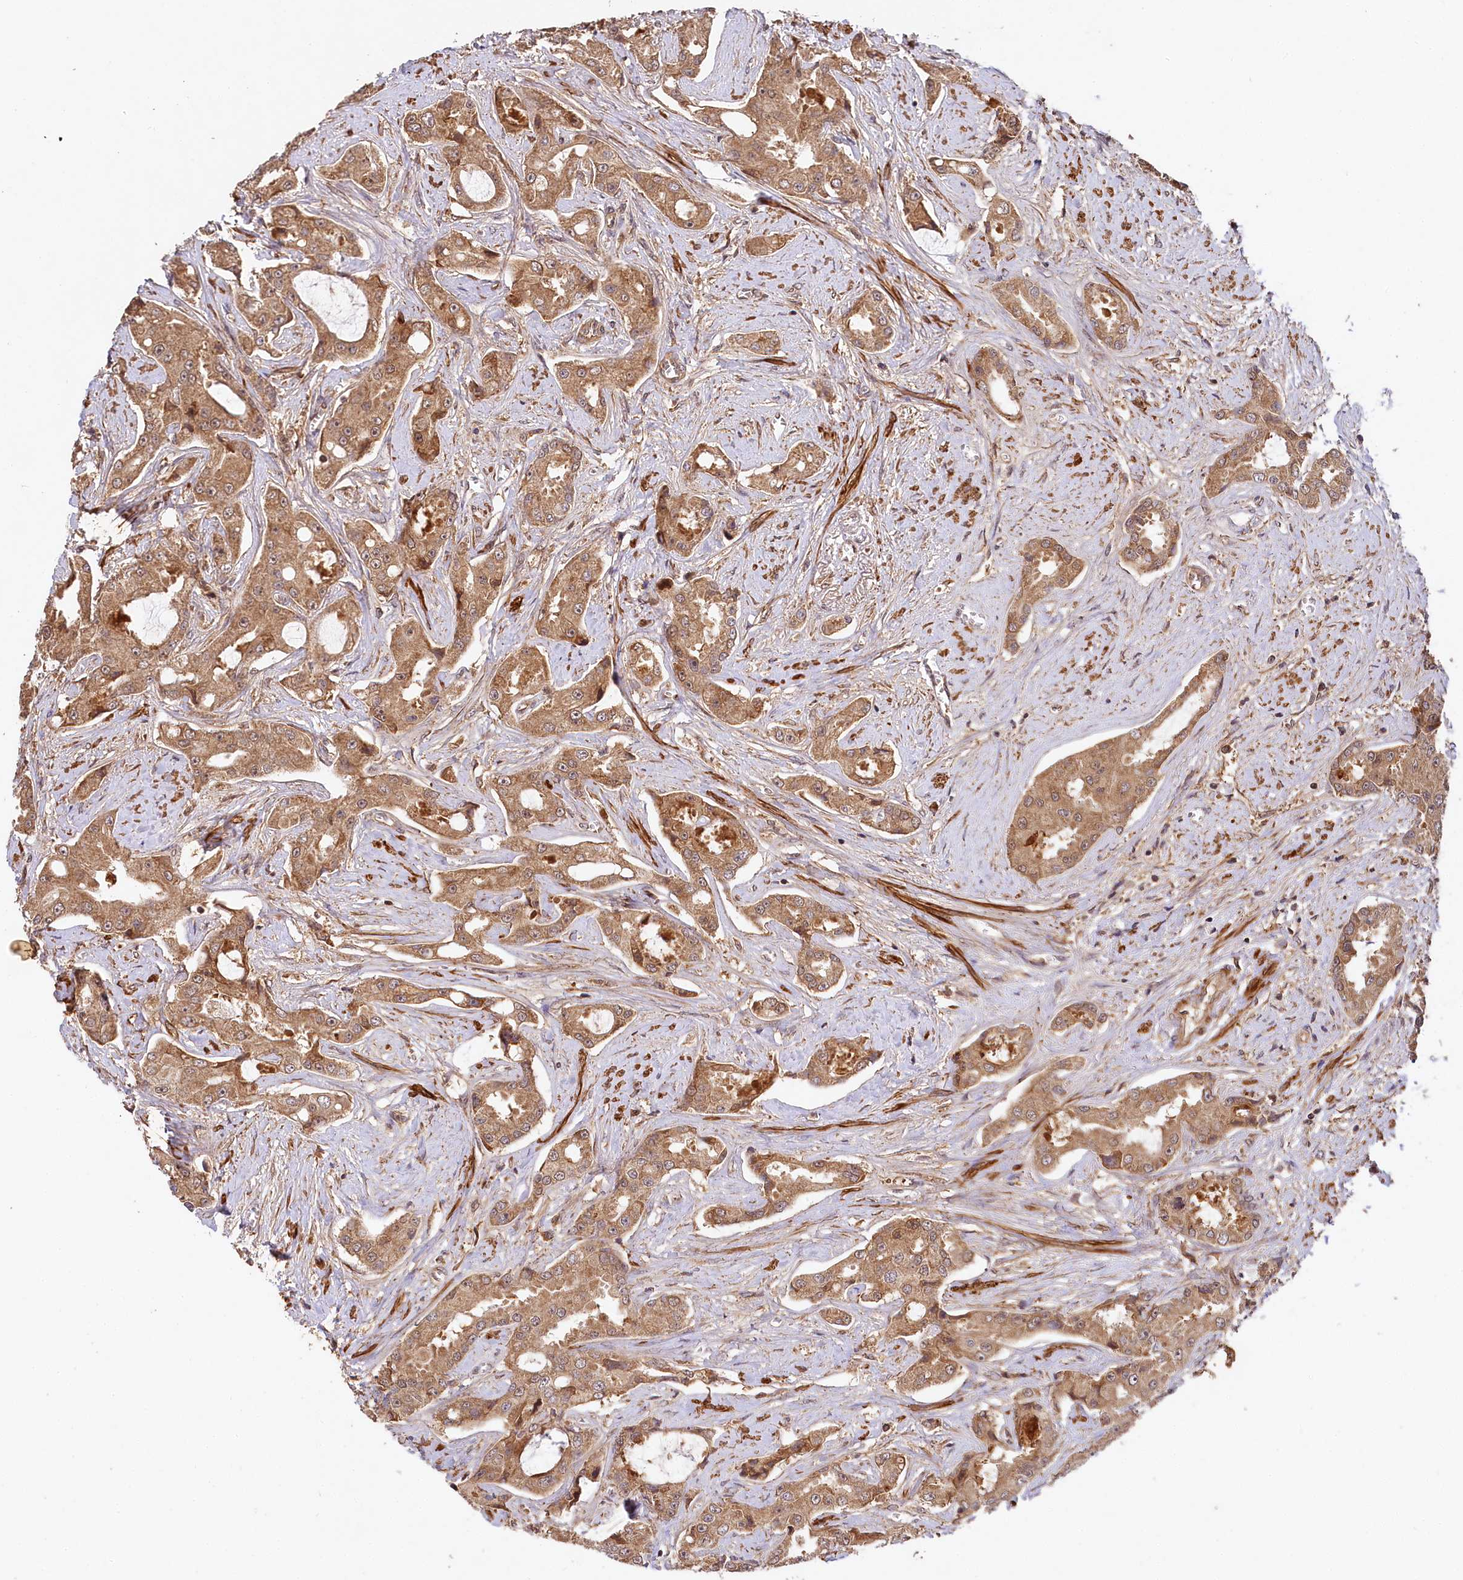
{"staining": {"intensity": "moderate", "quantity": ">75%", "location": "cytoplasmic/membranous"}, "tissue": "prostate cancer", "cell_type": "Tumor cells", "image_type": "cancer", "snomed": [{"axis": "morphology", "description": "Adenocarcinoma, High grade"}, {"axis": "topography", "description": "Prostate"}], "caption": "Prostate high-grade adenocarcinoma tissue demonstrates moderate cytoplasmic/membranous staining in about >75% of tumor cells", "gene": "MCF2L2", "patient": {"sex": "male", "age": 73}}